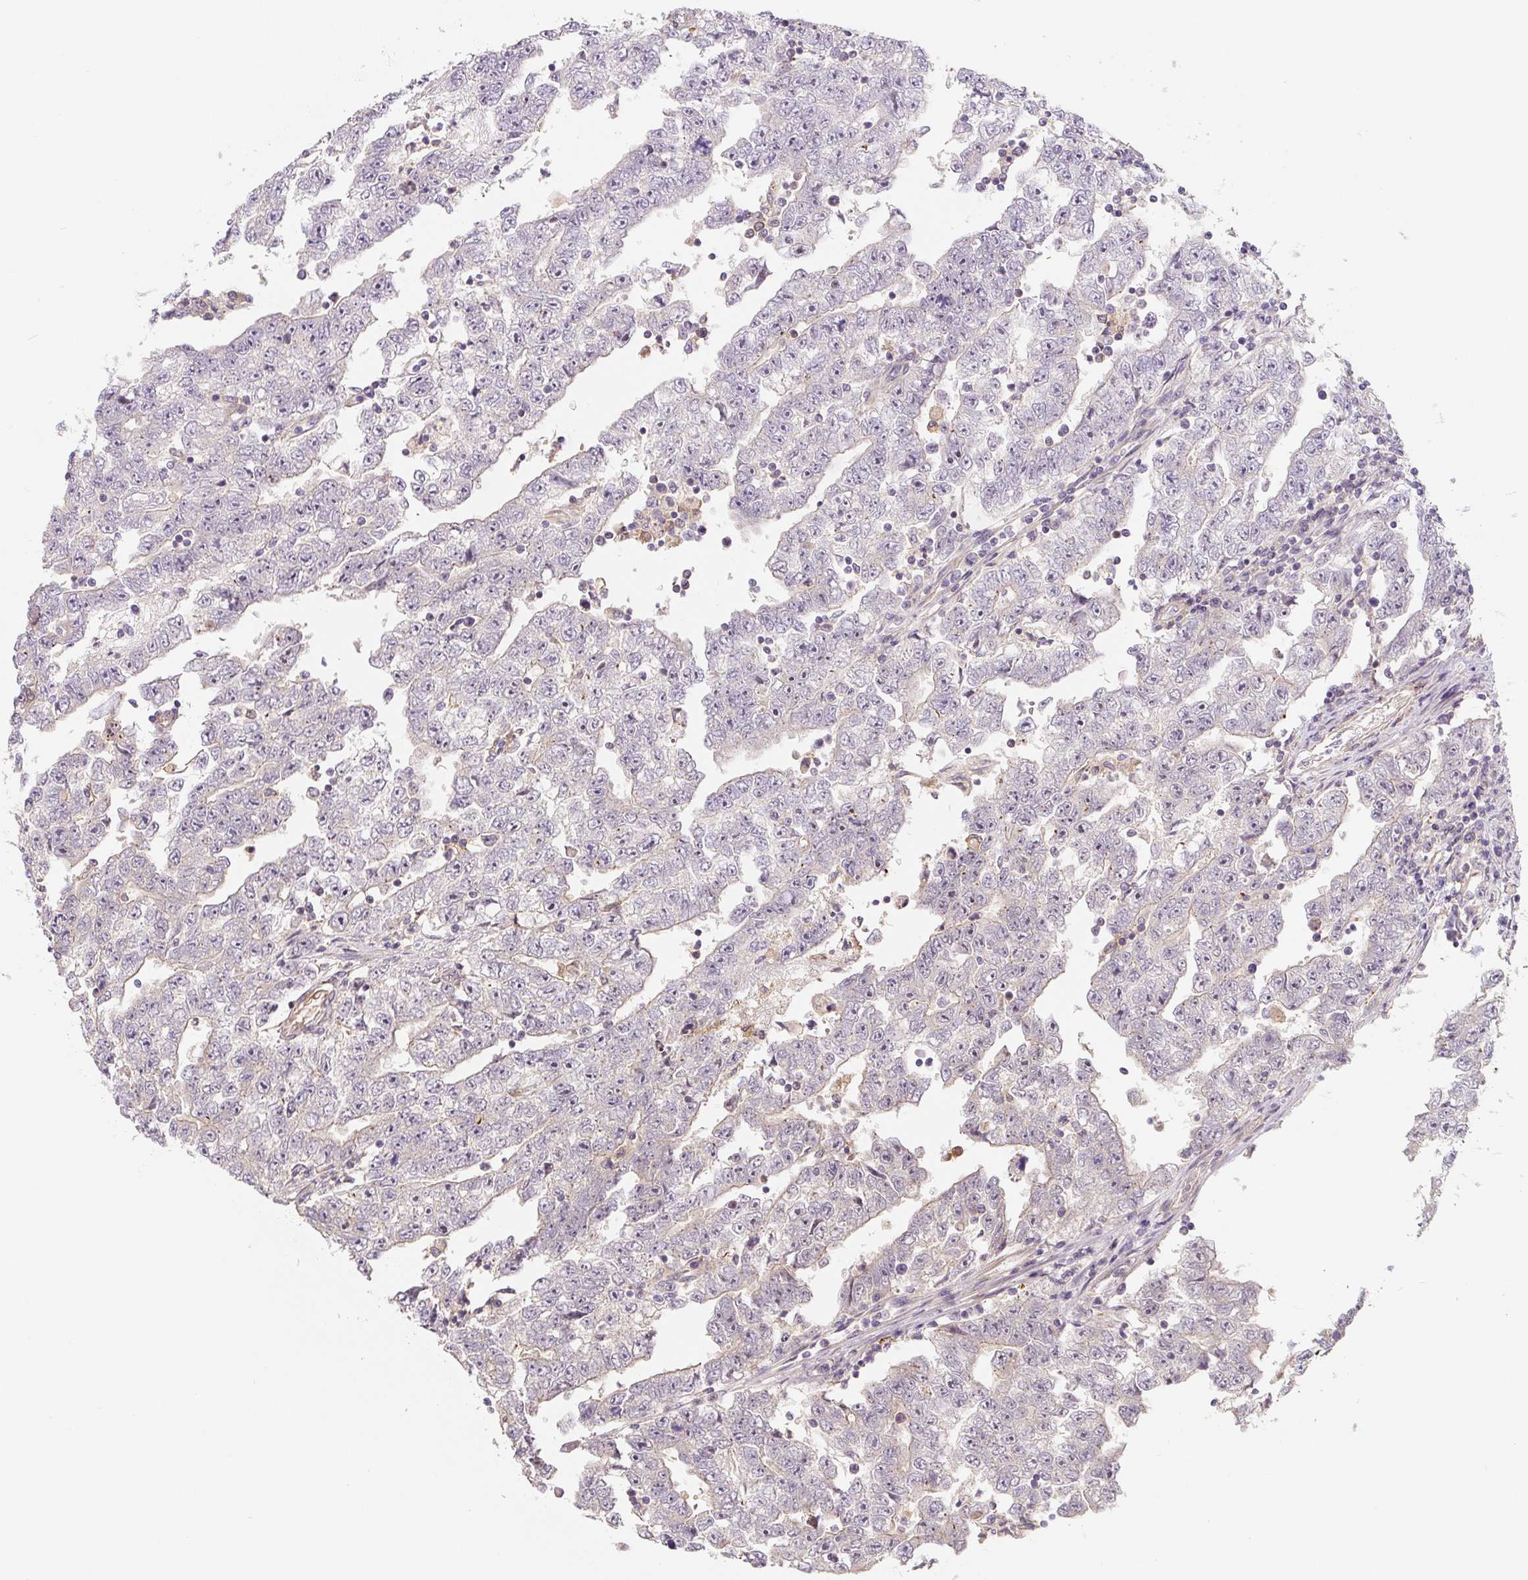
{"staining": {"intensity": "negative", "quantity": "none", "location": "none"}, "tissue": "testis cancer", "cell_type": "Tumor cells", "image_type": "cancer", "snomed": [{"axis": "morphology", "description": "Carcinoma, Embryonal, NOS"}, {"axis": "topography", "description": "Testis"}], "caption": "High power microscopy histopathology image of an immunohistochemistry (IHC) micrograph of testis cancer, revealing no significant positivity in tumor cells. Brightfield microscopy of immunohistochemistry stained with DAB (3,3'-diaminobenzidine) (brown) and hematoxylin (blue), captured at high magnification.", "gene": "PWWP3B", "patient": {"sex": "male", "age": 25}}